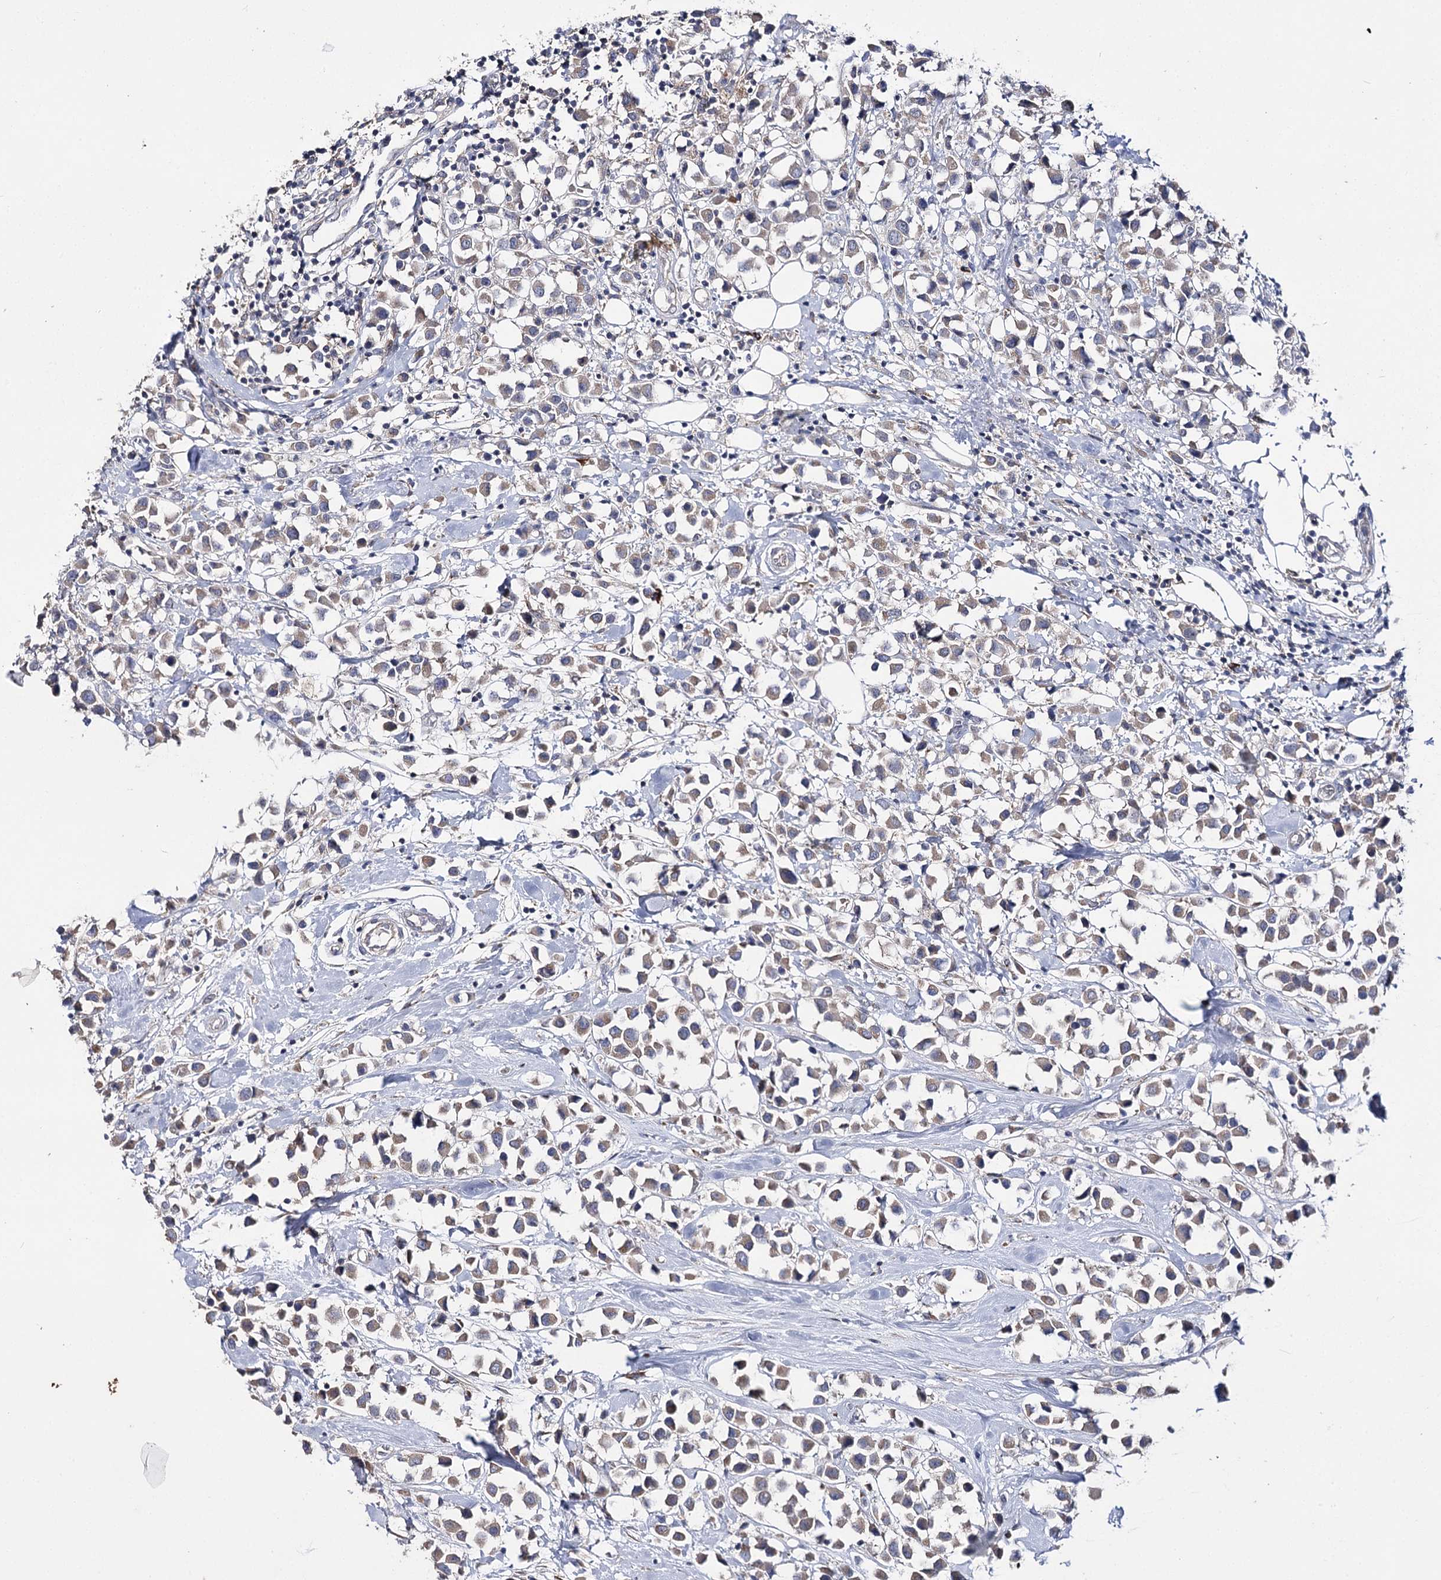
{"staining": {"intensity": "weak", "quantity": "25%-75%", "location": "cytoplasmic/membranous"}, "tissue": "breast cancer", "cell_type": "Tumor cells", "image_type": "cancer", "snomed": [{"axis": "morphology", "description": "Duct carcinoma"}, {"axis": "topography", "description": "Breast"}], "caption": "IHC (DAB (3,3'-diaminobenzidine)) staining of human breast cancer exhibits weak cytoplasmic/membranous protein expression in about 25%-75% of tumor cells.", "gene": "IL1RAP", "patient": {"sex": "female", "age": 61}}